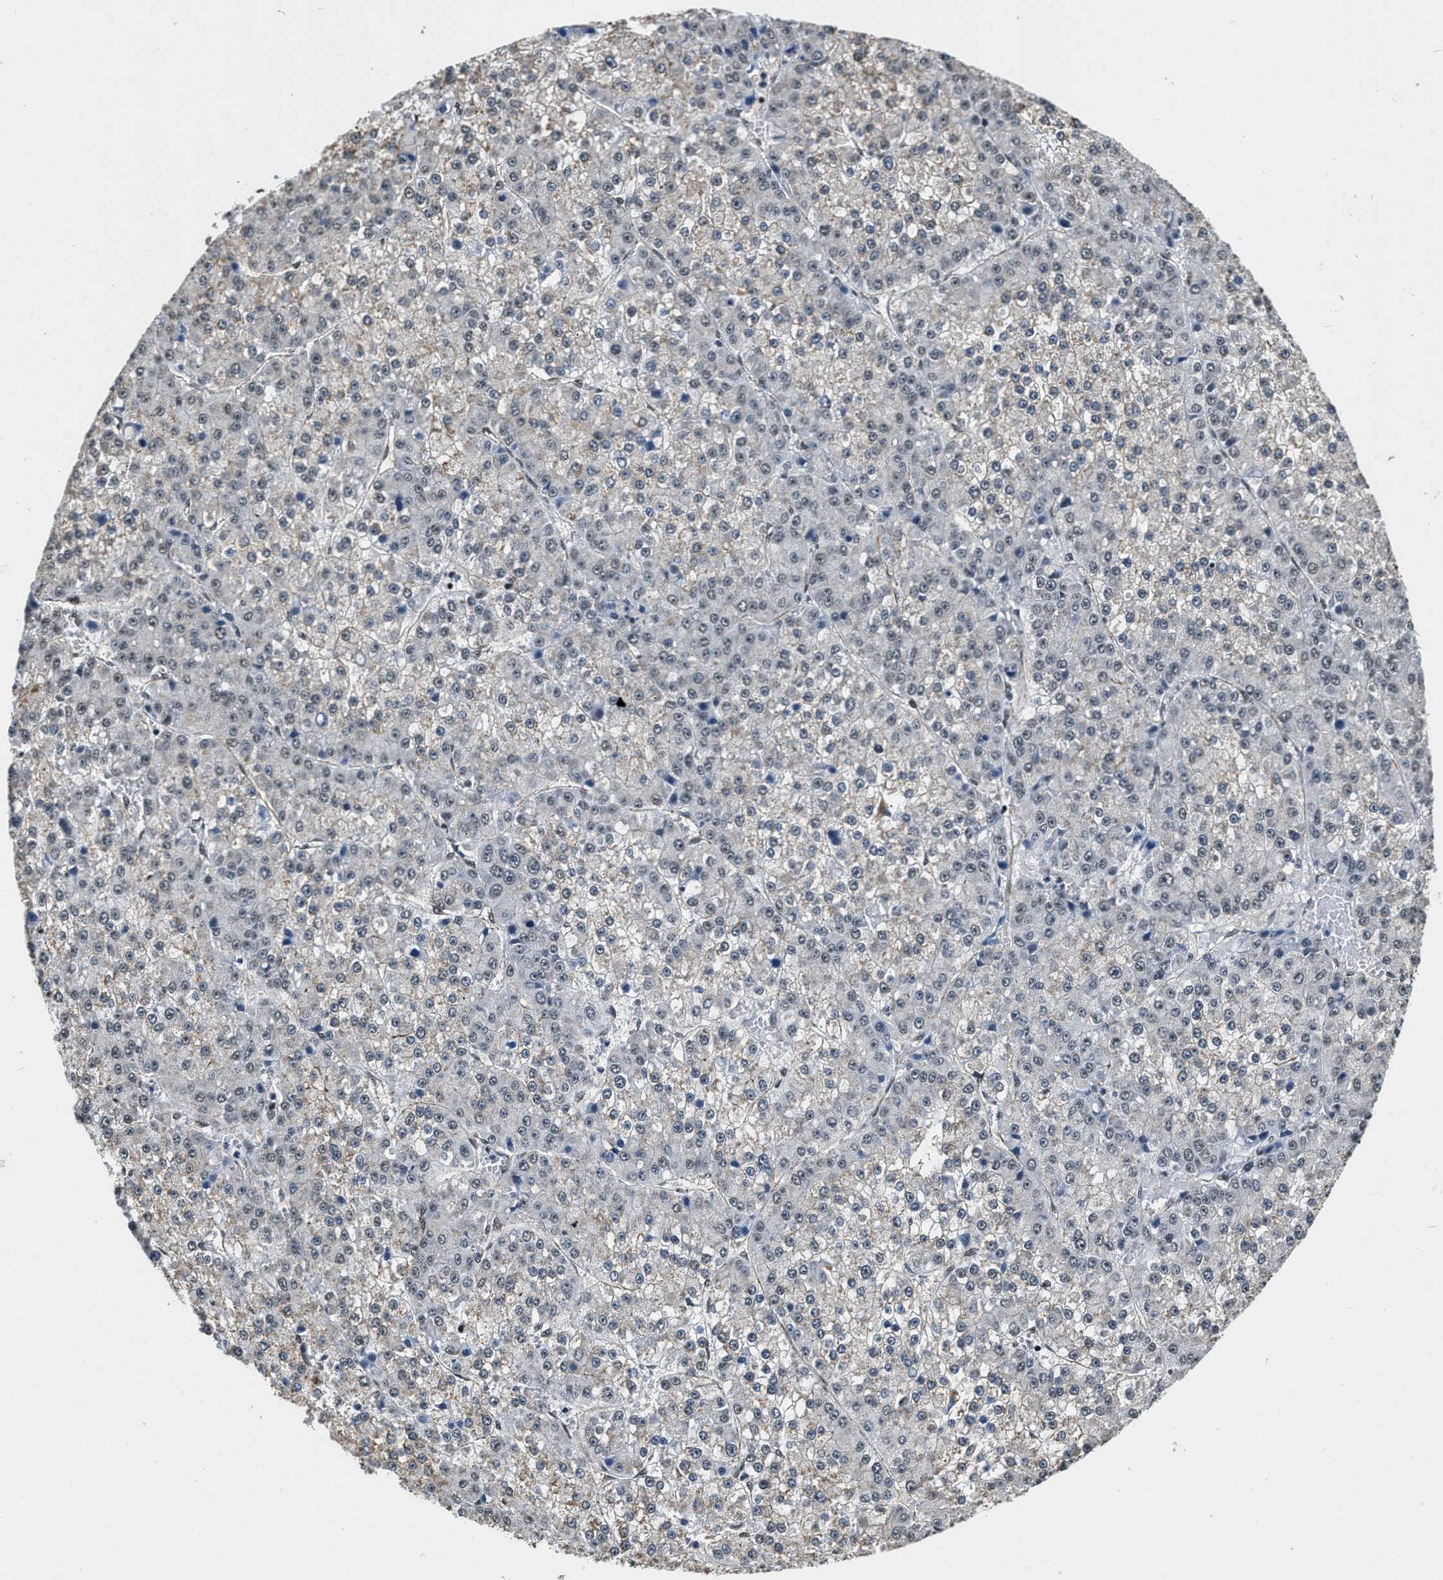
{"staining": {"intensity": "weak", "quantity": "<25%", "location": "nuclear"}, "tissue": "liver cancer", "cell_type": "Tumor cells", "image_type": "cancer", "snomed": [{"axis": "morphology", "description": "Carcinoma, Hepatocellular, NOS"}, {"axis": "topography", "description": "Liver"}], "caption": "Hepatocellular carcinoma (liver) was stained to show a protein in brown. There is no significant positivity in tumor cells.", "gene": "CCNE1", "patient": {"sex": "female", "age": 73}}